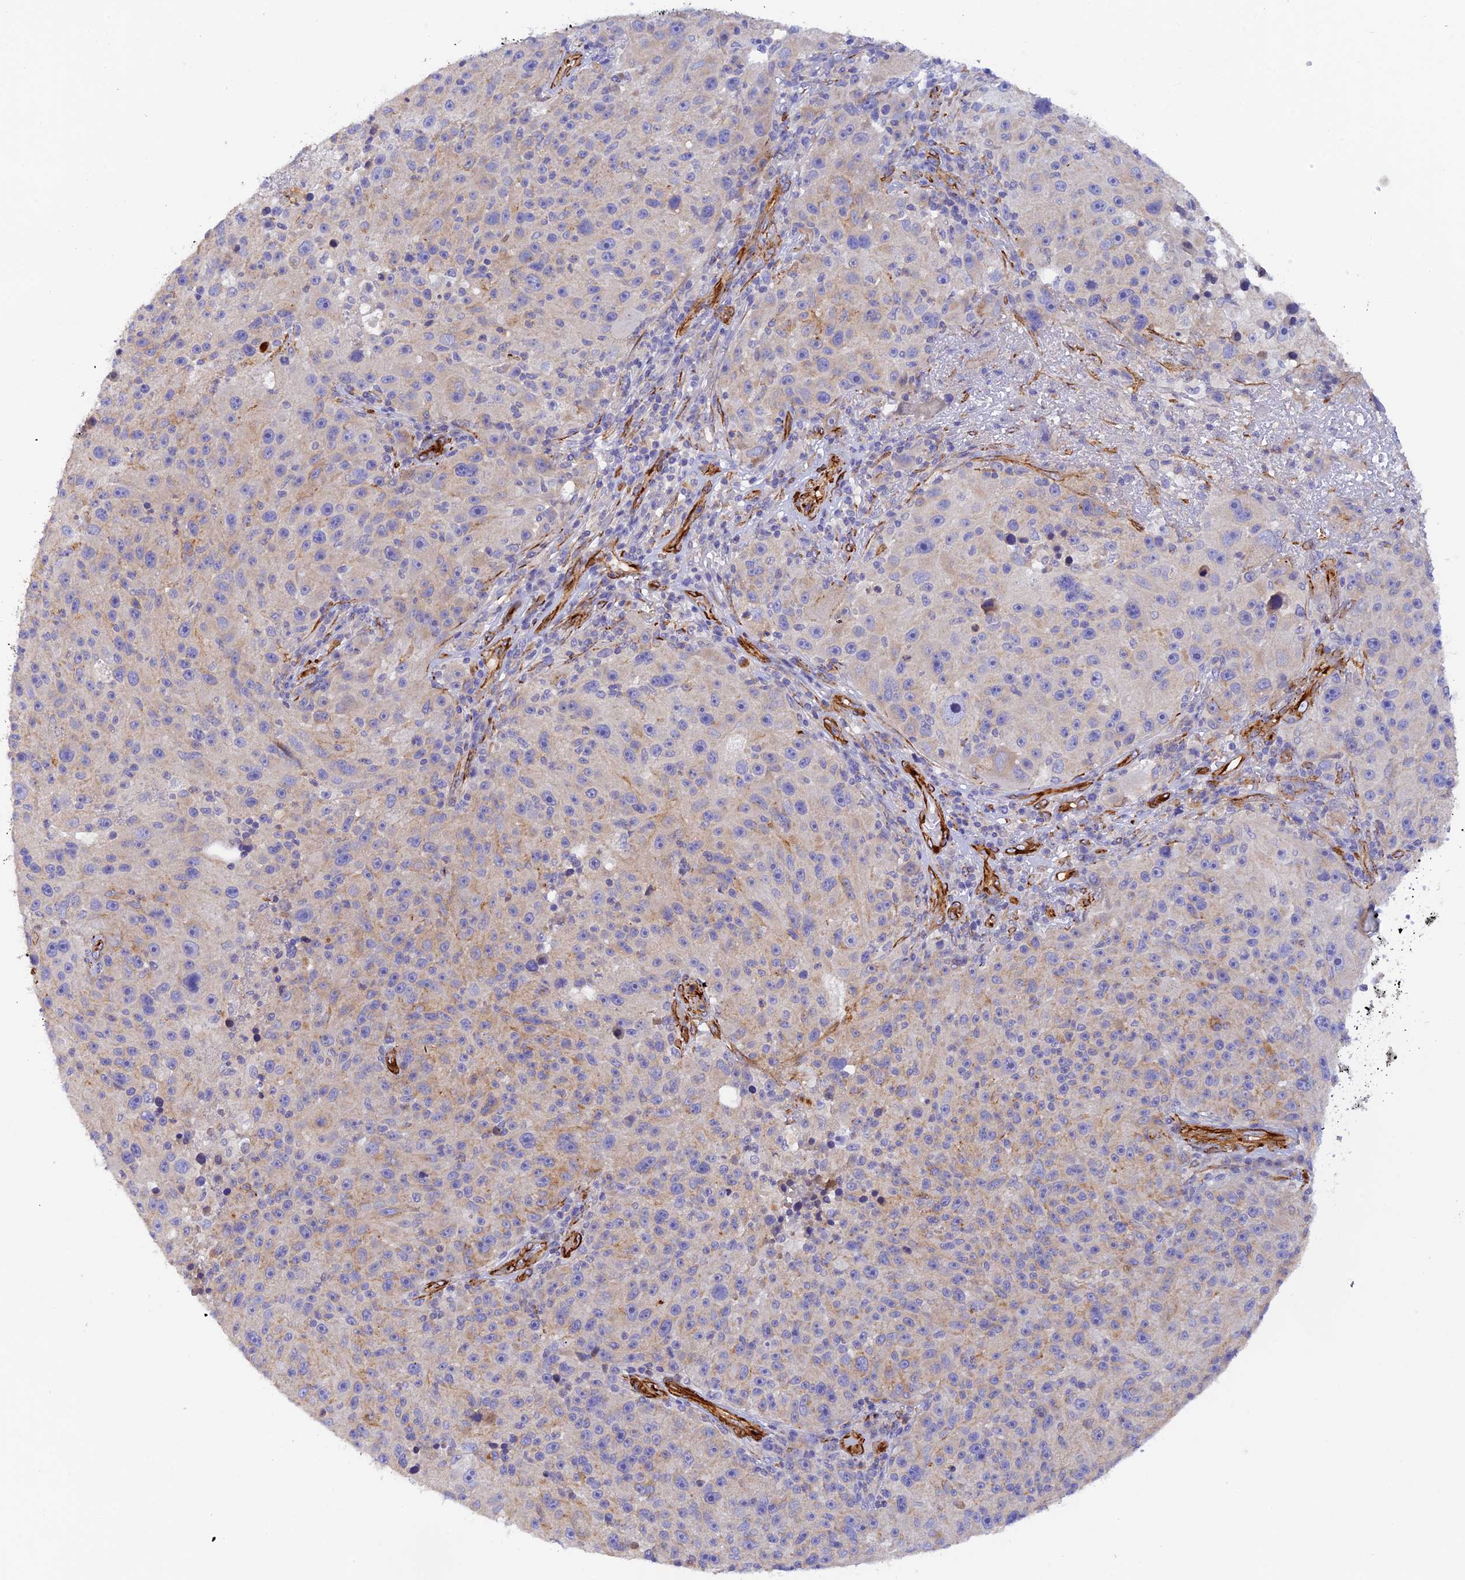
{"staining": {"intensity": "weak", "quantity": "<25%", "location": "cytoplasmic/membranous"}, "tissue": "melanoma", "cell_type": "Tumor cells", "image_type": "cancer", "snomed": [{"axis": "morphology", "description": "Malignant melanoma, NOS"}, {"axis": "topography", "description": "Skin"}], "caption": "Malignant melanoma stained for a protein using immunohistochemistry (IHC) exhibits no staining tumor cells.", "gene": "MYO9A", "patient": {"sex": "male", "age": 53}}